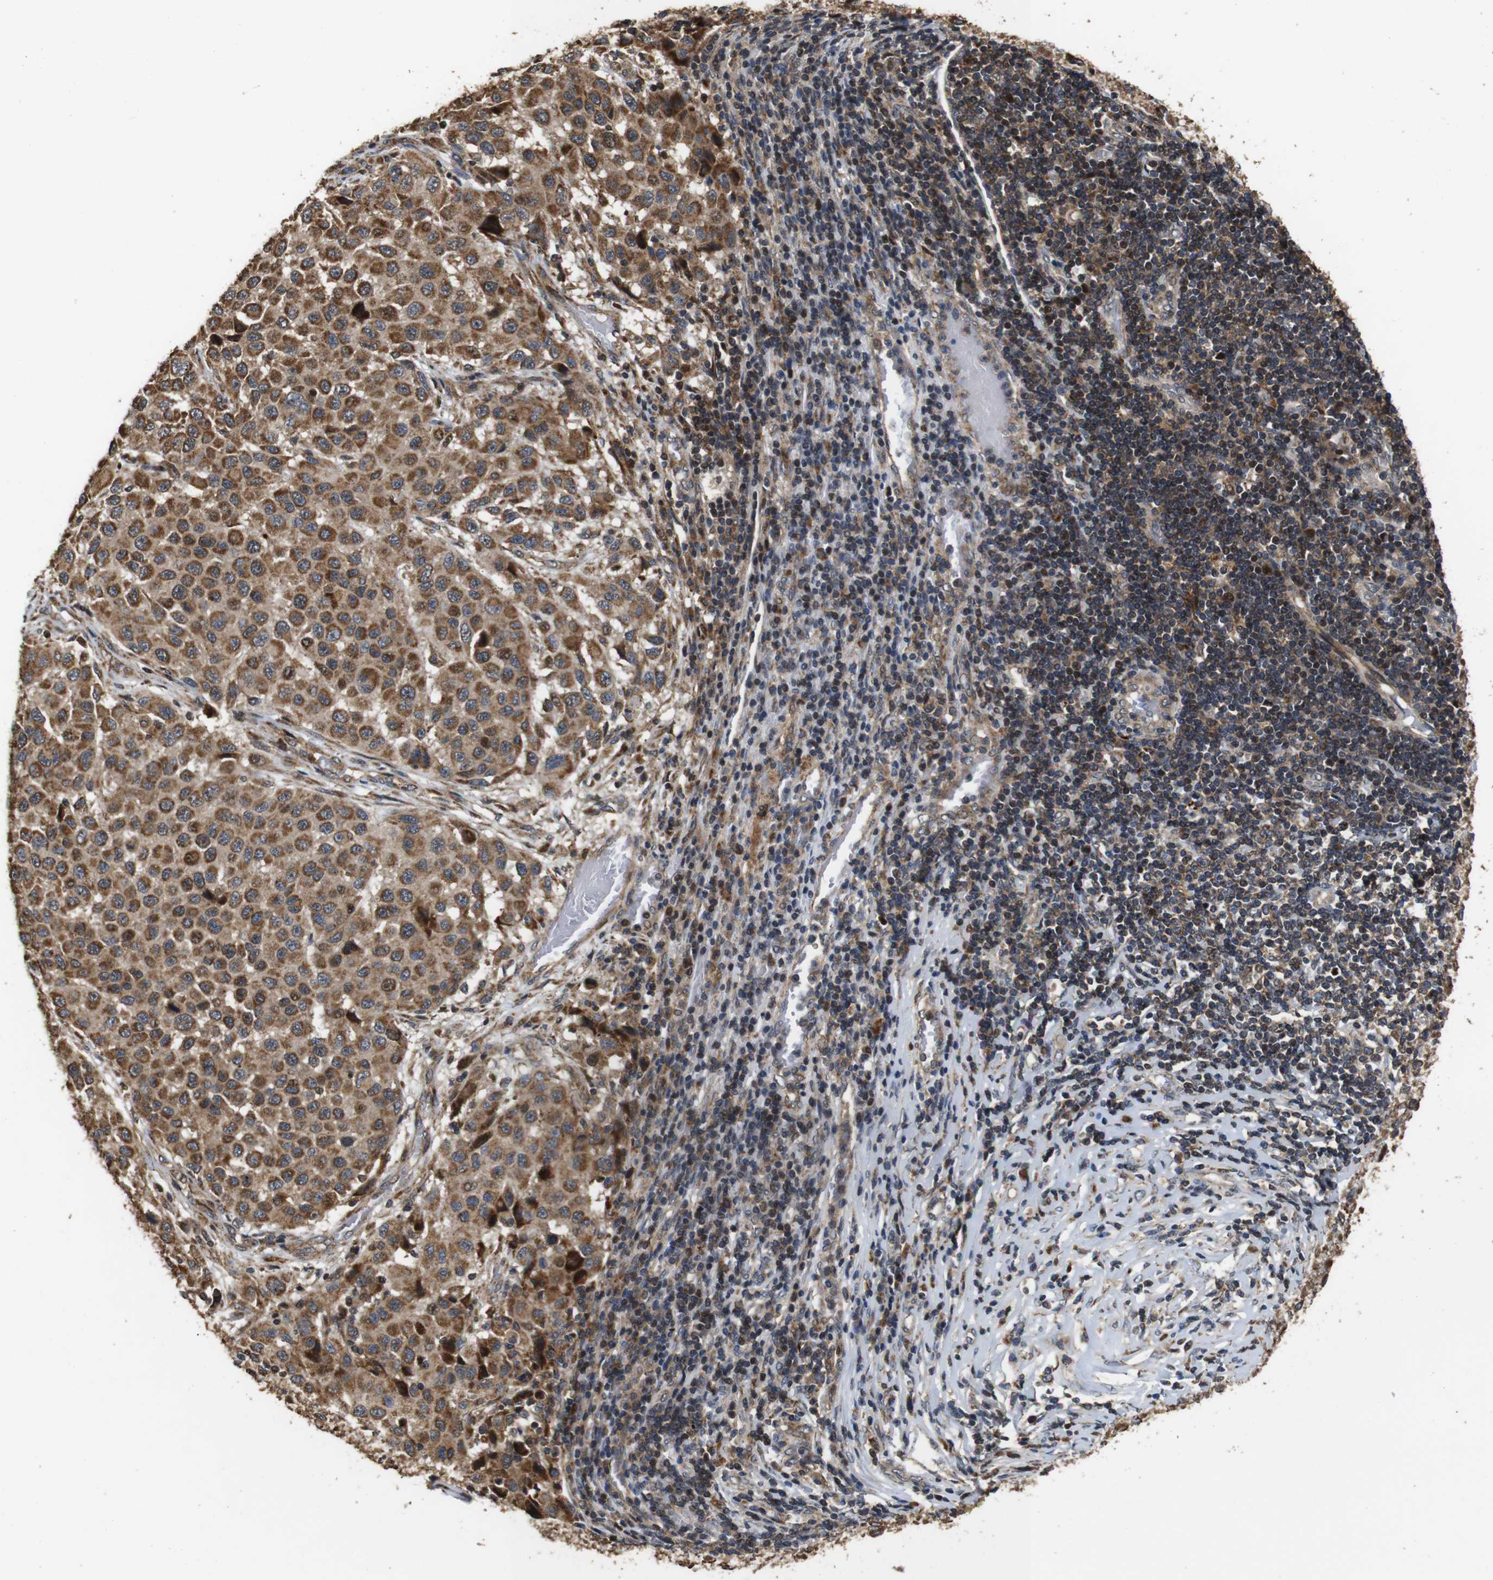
{"staining": {"intensity": "moderate", "quantity": ">75%", "location": "cytoplasmic/membranous"}, "tissue": "melanoma", "cell_type": "Tumor cells", "image_type": "cancer", "snomed": [{"axis": "morphology", "description": "Malignant melanoma, Metastatic site"}, {"axis": "topography", "description": "Lymph node"}], "caption": "A brown stain highlights moderate cytoplasmic/membranous positivity of a protein in melanoma tumor cells. The staining was performed using DAB to visualize the protein expression in brown, while the nuclei were stained in blue with hematoxylin (Magnification: 20x).", "gene": "SNN", "patient": {"sex": "male", "age": 61}}